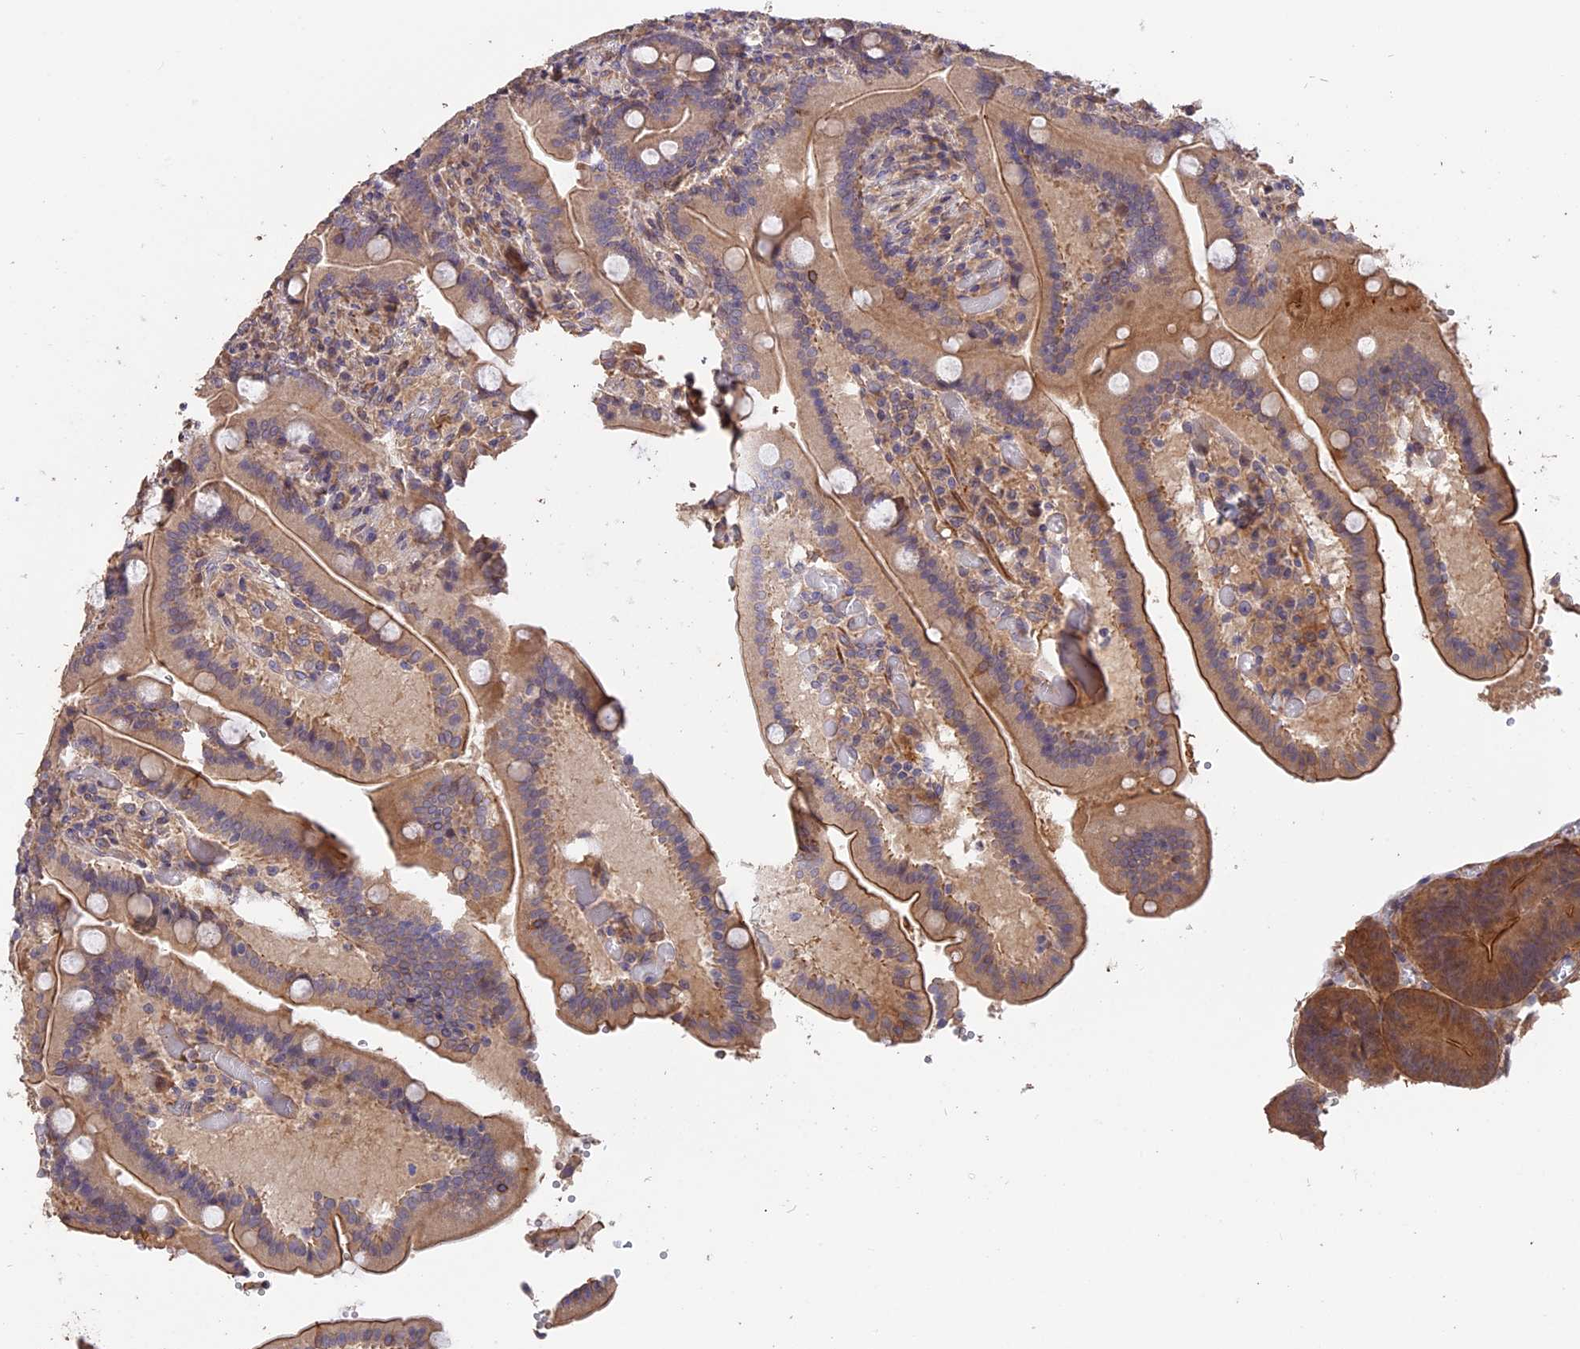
{"staining": {"intensity": "moderate", "quantity": ">75%", "location": "cytoplasmic/membranous"}, "tissue": "duodenum", "cell_type": "Glandular cells", "image_type": "normal", "snomed": [{"axis": "morphology", "description": "Normal tissue, NOS"}, {"axis": "topography", "description": "Duodenum"}], "caption": "Glandular cells demonstrate moderate cytoplasmic/membranous positivity in about >75% of cells in unremarkable duodenum. The staining was performed using DAB (3,3'-diaminobenzidine), with brown indicating positive protein expression. Nuclei are stained blue with hematoxylin.", "gene": "RASAL1", "patient": {"sex": "female", "age": 62}}